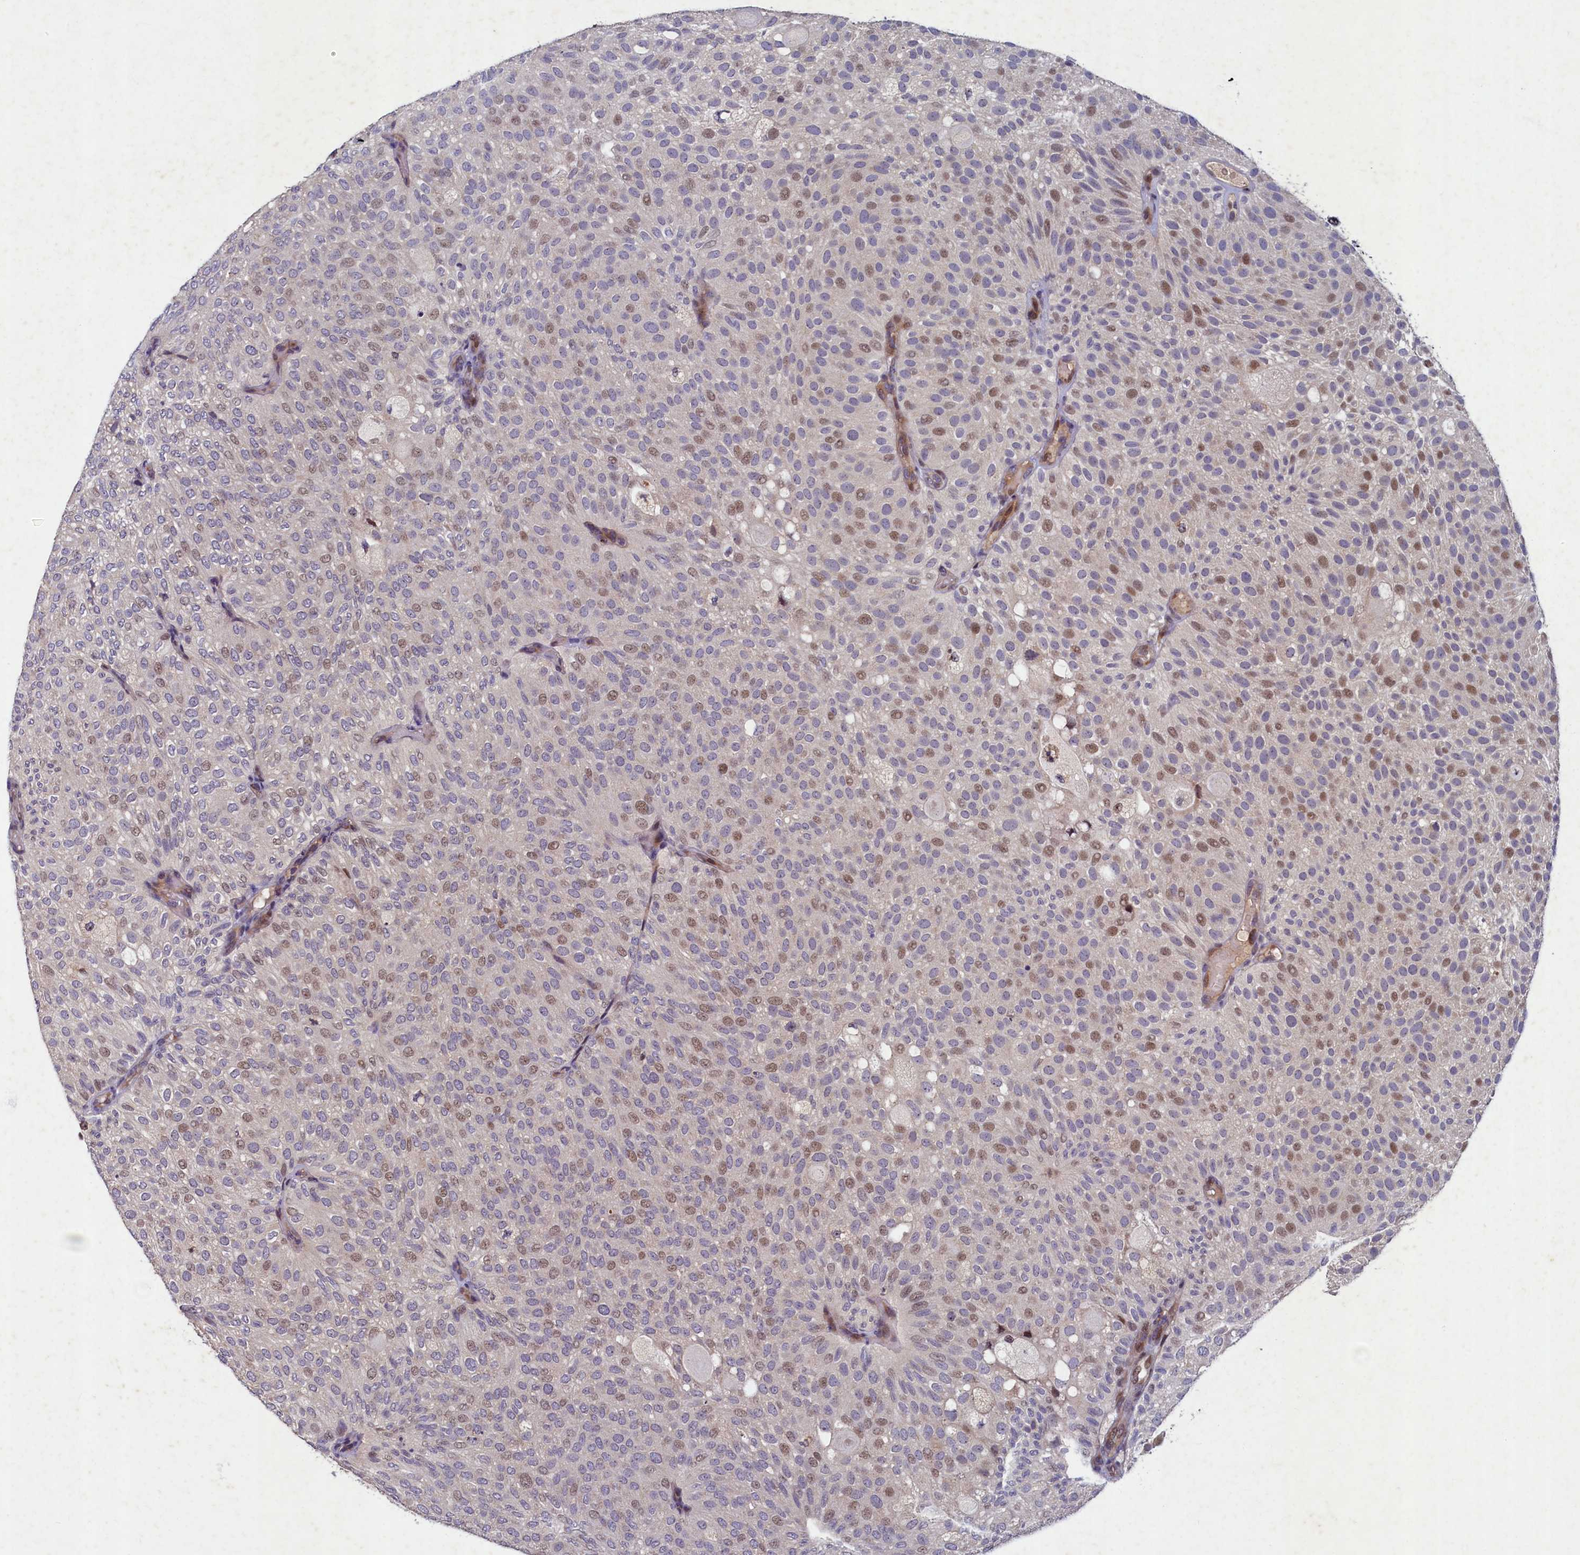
{"staining": {"intensity": "moderate", "quantity": "<25%", "location": "nuclear"}, "tissue": "urothelial cancer", "cell_type": "Tumor cells", "image_type": "cancer", "snomed": [{"axis": "morphology", "description": "Urothelial carcinoma, Low grade"}, {"axis": "topography", "description": "Urinary bladder"}], "caption": "Immunohistochemical staining of urothelial carcinoma (low-grade) exhibits low levels of moderate nuclear positivity in about <25% of tumor cells. (Brightfield microscopy of DAB IHC at high magnification).", "gene": "LATS2", "patient": {"sex": "male", "age": 78}}